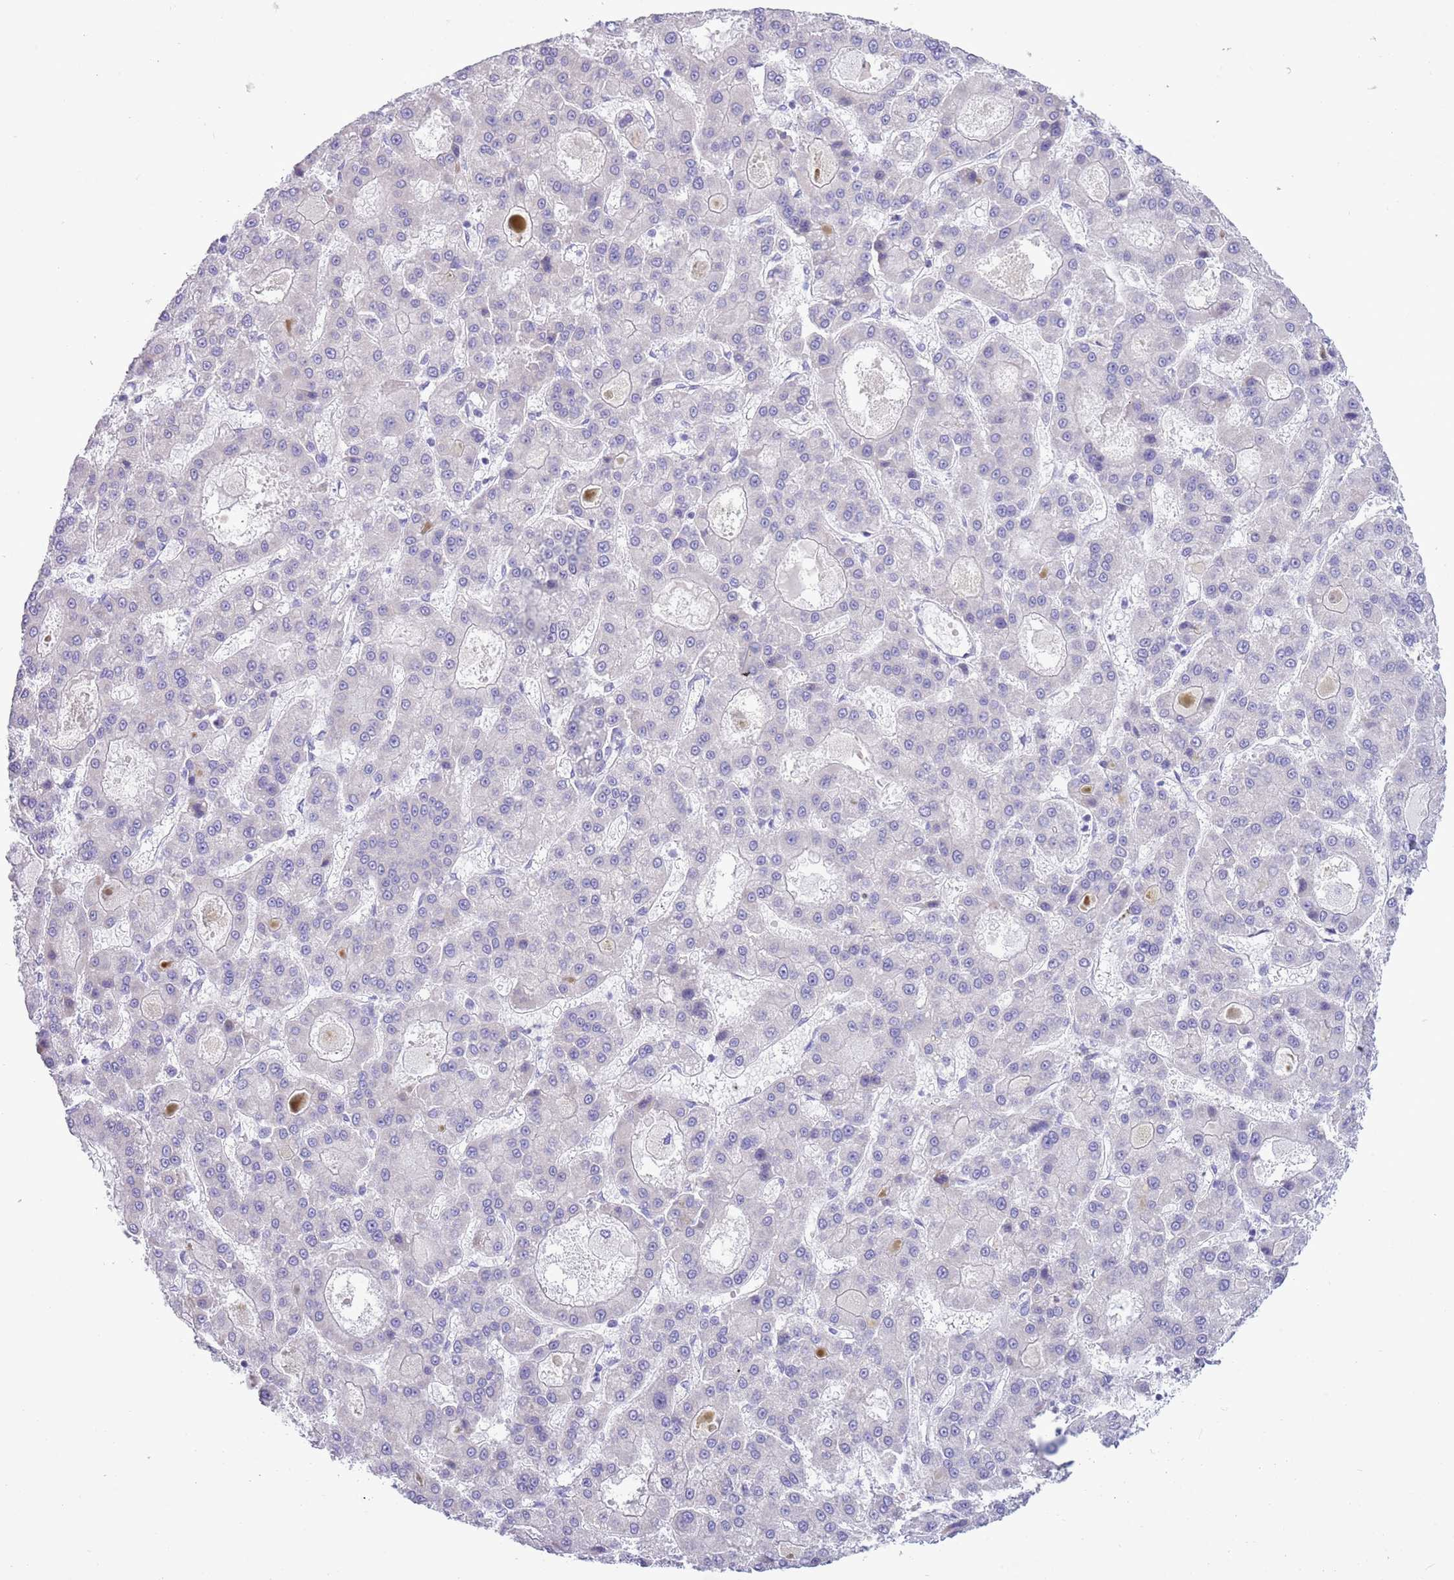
{"staining": {"intensity": "negative", "quantity": "none", "location": "none"}, "tissue": "liver cancer", "cell_type": "Tumor cells", "image_type": "cancer", "snomed": [{"axis": "morphology", "description": "Carcinoma, Hepatocellular, NOS"}, {"axis": "topography", "description": "Liver"}], "caption": "This is an immunohistochemistry micrograph of human liver cancer (hepatocellular carcinoma). There is no expression in tumor cells.", "gene": "MOCOS", "patient": {"sex": "male", "age": 70}}